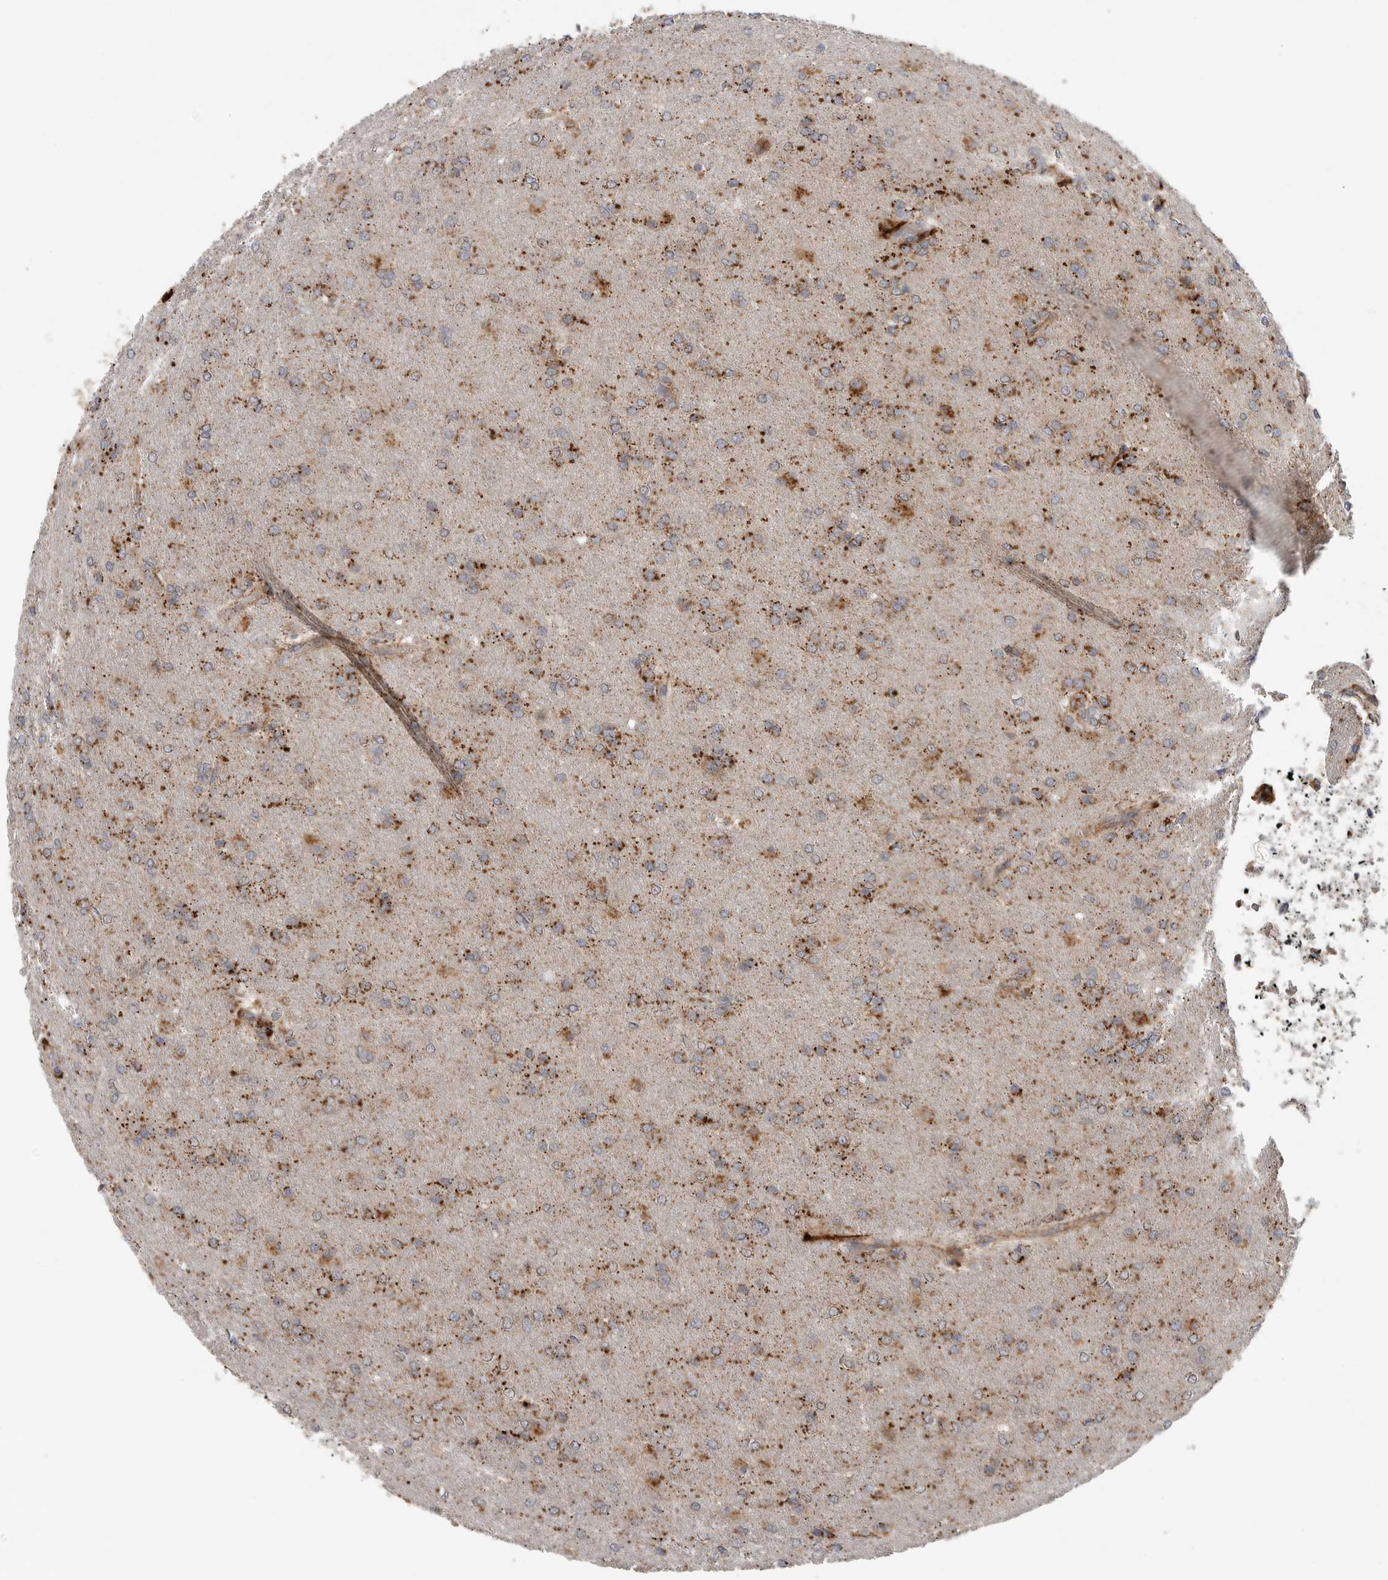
{"staining": {"intensity": "moderate", "quantity": ">75%", "location": "cytoplasmic/membranous"}, "tissue": "glioma", "cell_type": "Tumor cells", "image_type": "cancer", "snomed": [{"axis": "morphology", "description": "Glioma, malignant, High grade"}, {"axis": "topography", "description": "Cerebral cortex"}], "caption": "Protein analysis of malignant high-grade glioma tissue reveals moderate cytoplasmic/membranous staining in about >75% of tumor cells.", "gene": "GALNS", "patient": {"sex": "female", "age": 36}}